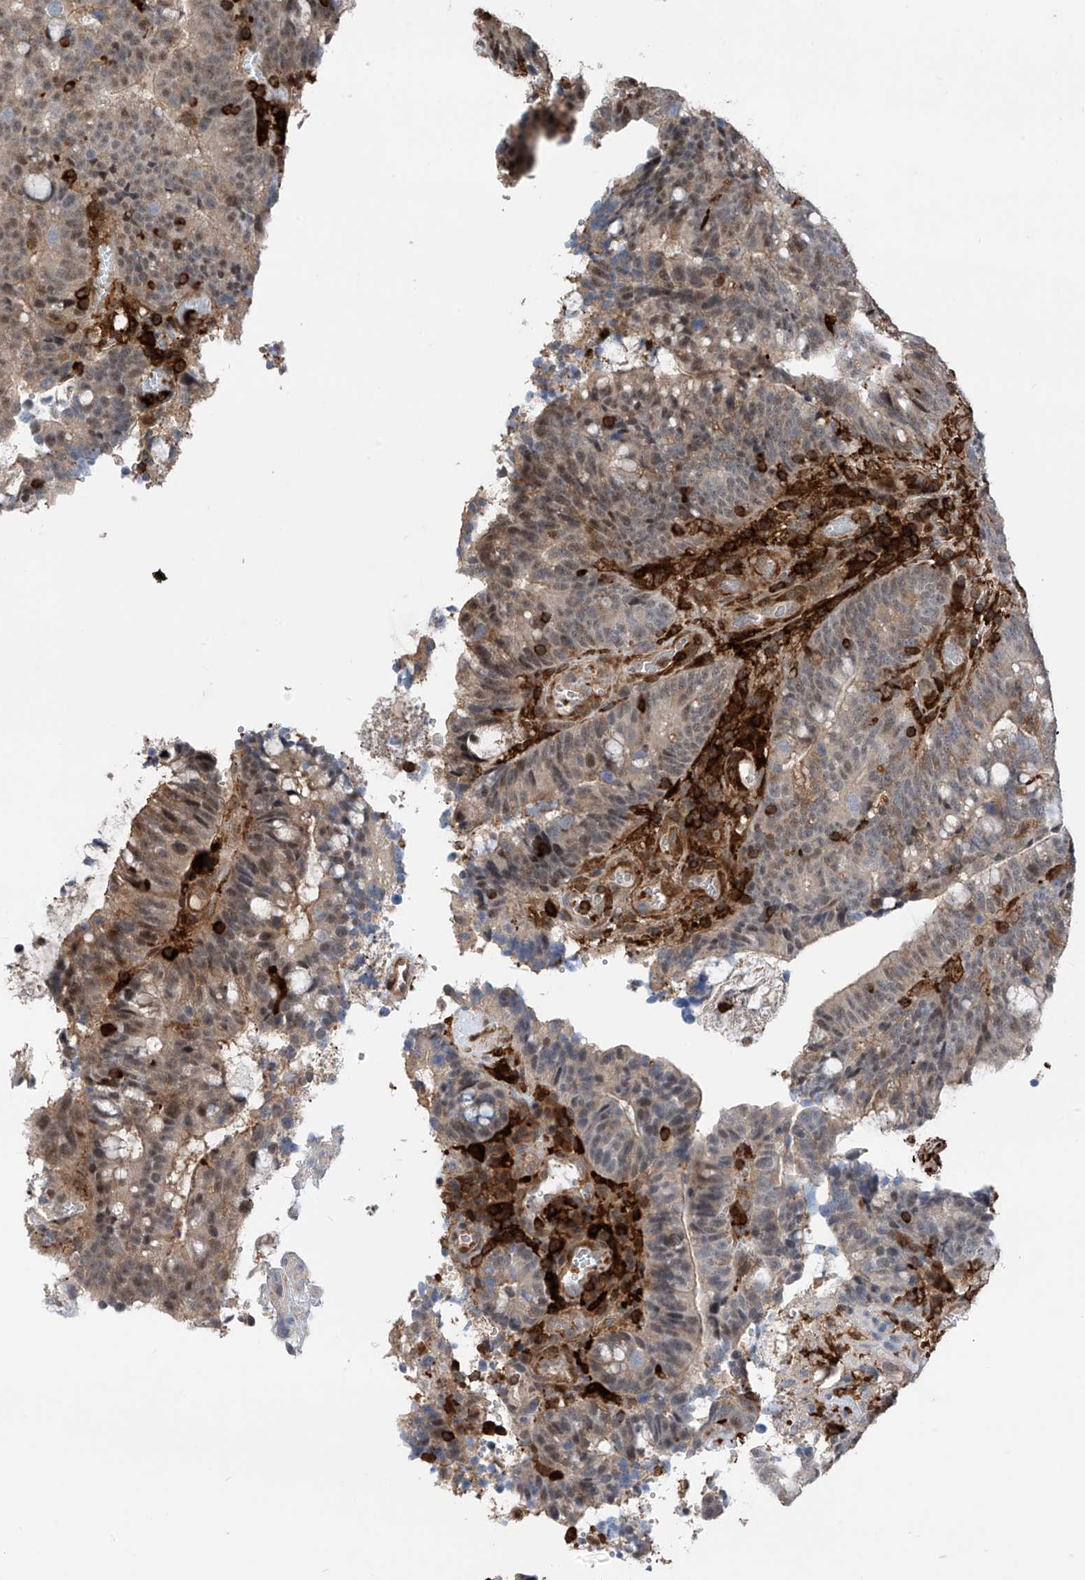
{"staining": {"intensity": "weak", "quantity": "25%-75%", "location": "nuclear"}, "tissue": "colorectal cancer", "cell_type": "Tumor cells", "image_type": "cancer", "snomed": [{"axis": "morphology", "description": "Adenocarcinoma, NOS"}, {"axis": "topography", "description": "Colon"}], "caption": "Immunohistochemical staining of colorectal cancer (adenocarcinoma) demonstrates low levels of weak nuclear positivity in approximately 25%-75% of tumor cells. Immunohistochemistry stains the protein in brown and the nuclei are stained blue.", "gene": "MICAL1", "patient": {"sex": "female", "age": 66}}